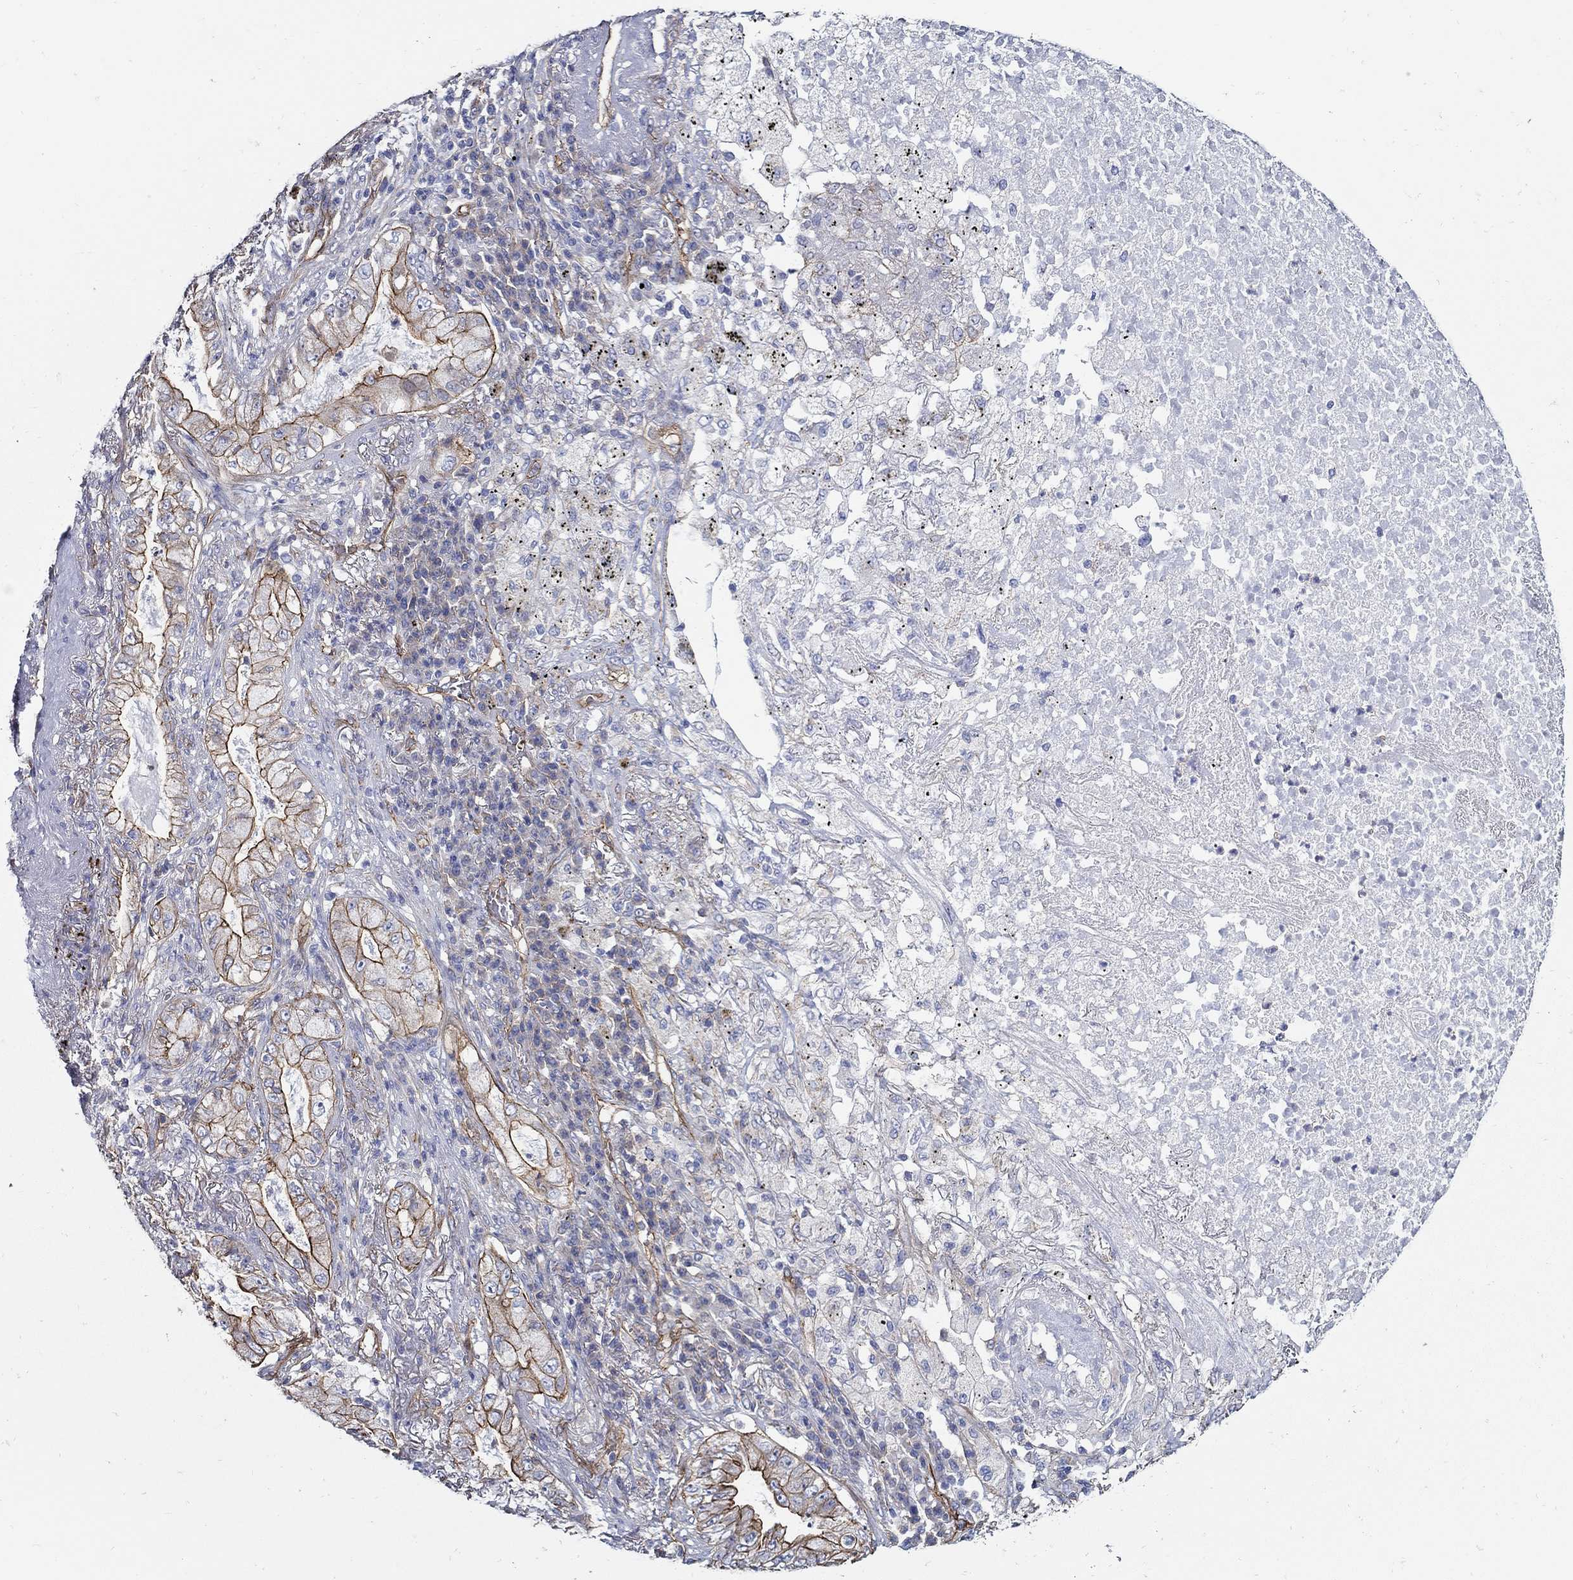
{"staining": {"intensity": "strong", "quantity": ">75%", "location": "cytoplasmic/membranous"}, "tissue": "lung cancer", "cell_type": "Tumor cells", "image_type": "cancer", "snomed": [{"axis": "morphology", "description": "Adenocarcinoma, NOS"}, {"axis": "topography", "description": "Lung"}], "caption": "Tumor cells show strong cytoplasmic/membranous staining in approximately >75% of cells in adenocarcinoma (lung).", "gene": "APBB3", "patient": {"sex": "female", "age": 73}}